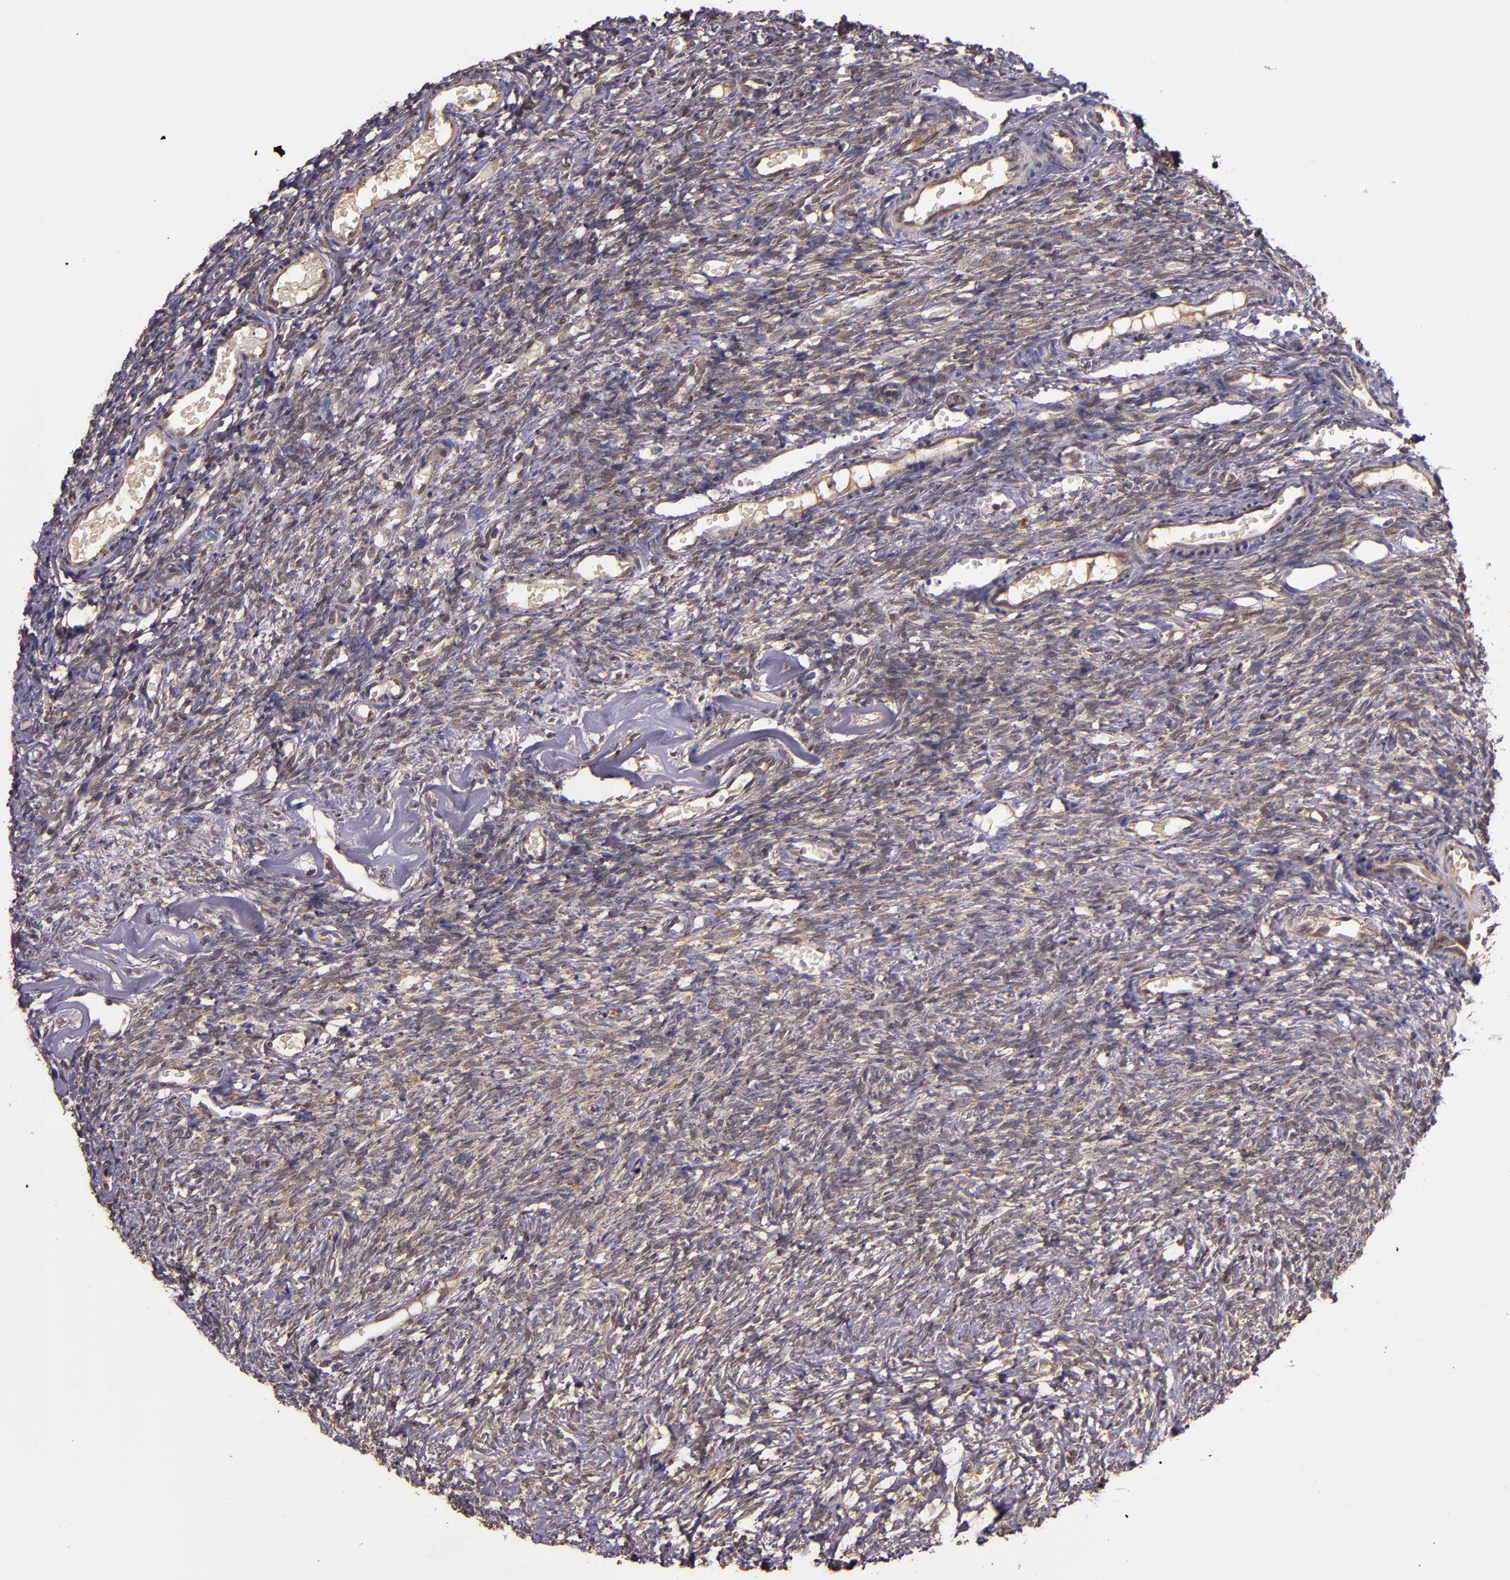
{"staining": {"intensity": "weak", "quantity": ">75%", "location": "cytoplasmic/membranous"}, "tissue": "ovary", "cell_type": "Ovarian stroma cells", "image_type": "normal", "snomed": [{"axis": "morphology", "description": "Normal tissue, NOS"}, {"axis": "topography", "description": "Ovary"}], "caption": "This micrograph reveals immunohistochemistry (IHC) staining of benign ovary, with low weak cytoplasmic/membranous staining in approximately >75% of ovarian stroma cells.", "gene": "PRAF2", "patient": {"sex": "female", "age": 35}}